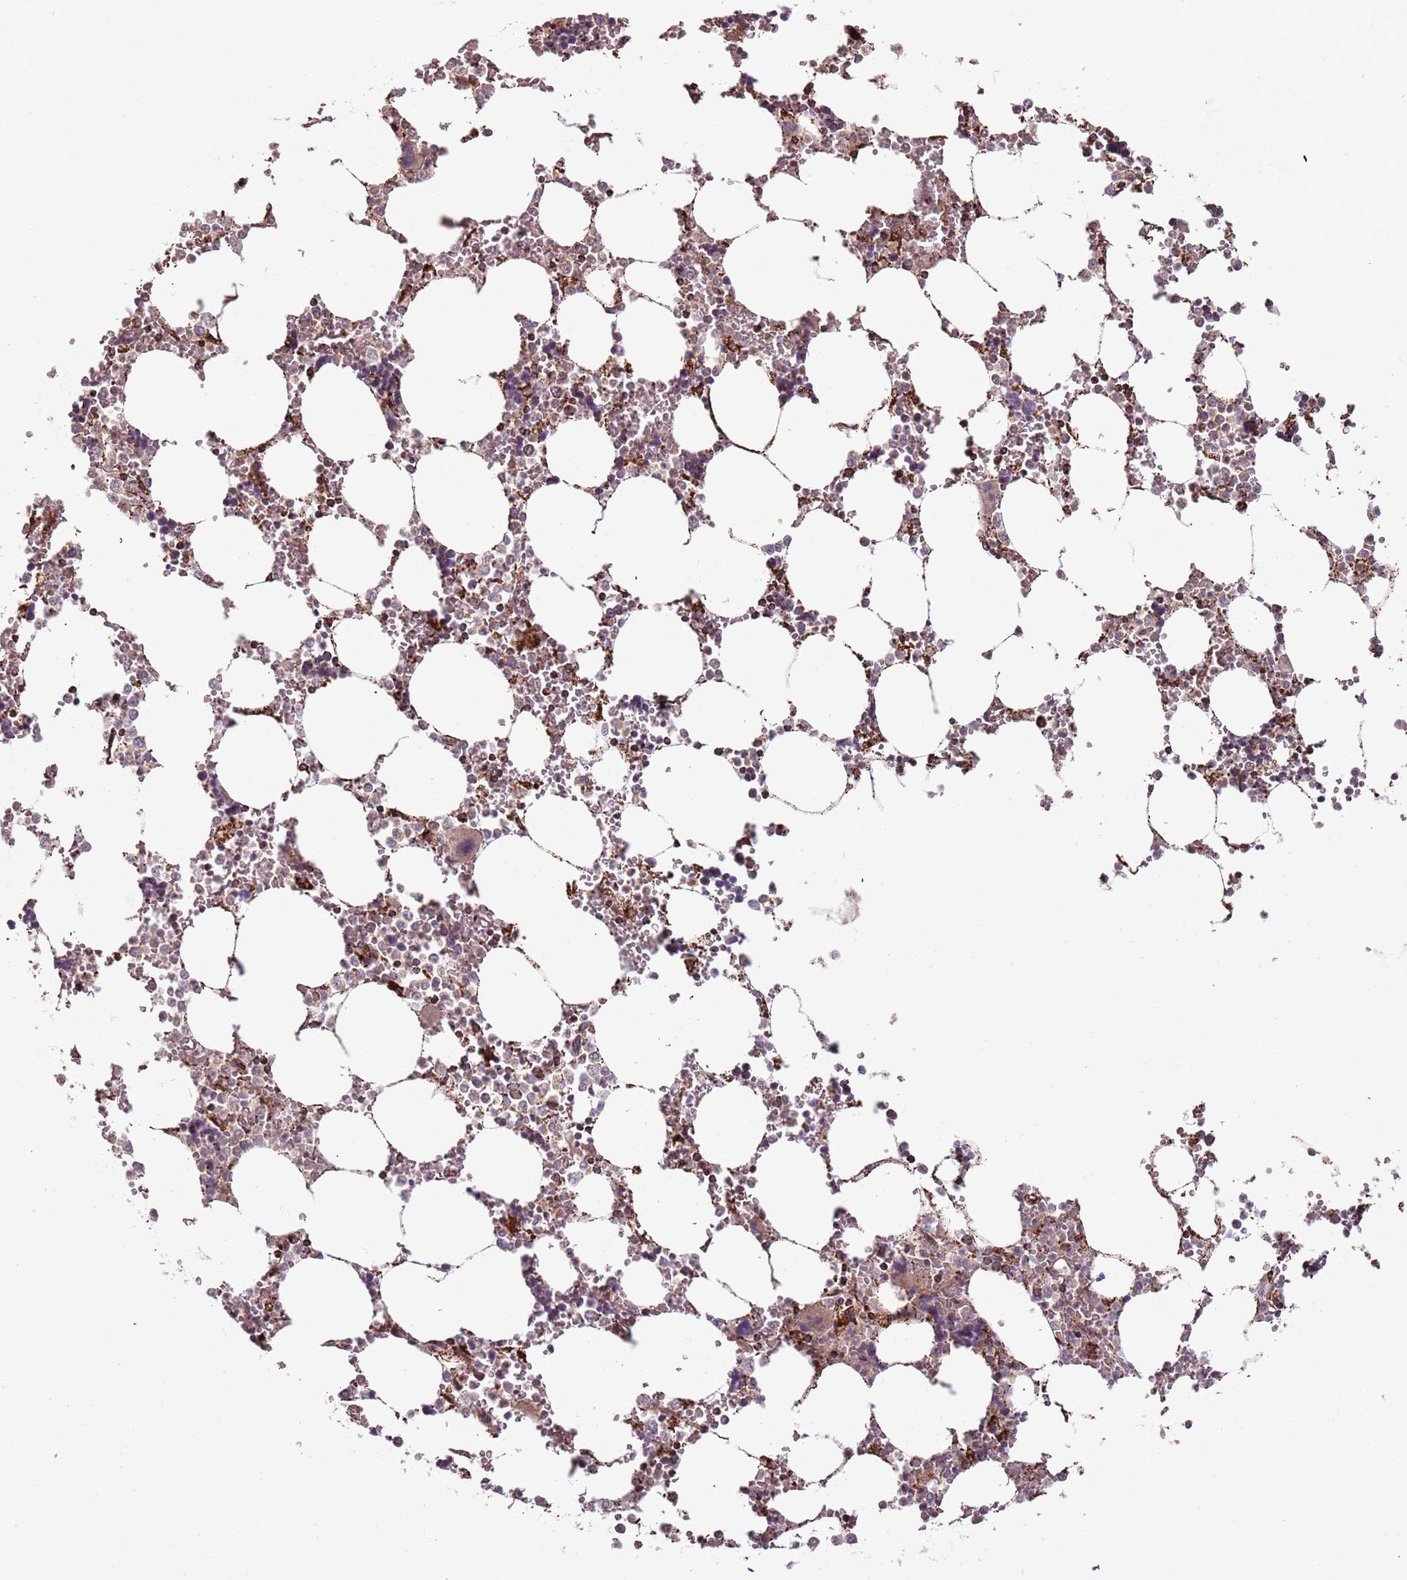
{"staining": {"intensity": "weak", "quantity": "25%-75%", "location": "cytoplasmic/membranous"}, "tissue": "bone marrow", "cell_type": "Hematopoietic cells", "image_type": "normal", "snomed": [{"axis": "morphology", "description": "Normal tissue, NOS"}, {"axis": "topography", "description": "Bone marrow"}], "caption": "Bone marrow stained with DAB immunohistochemistry (IHC) shows low levels of weak cytoplasmic/membranous positivity in about 25%-75% of hematopoietic cells.", "gene": "ULK3", "patient": {"sex": "male", "age": 64}}